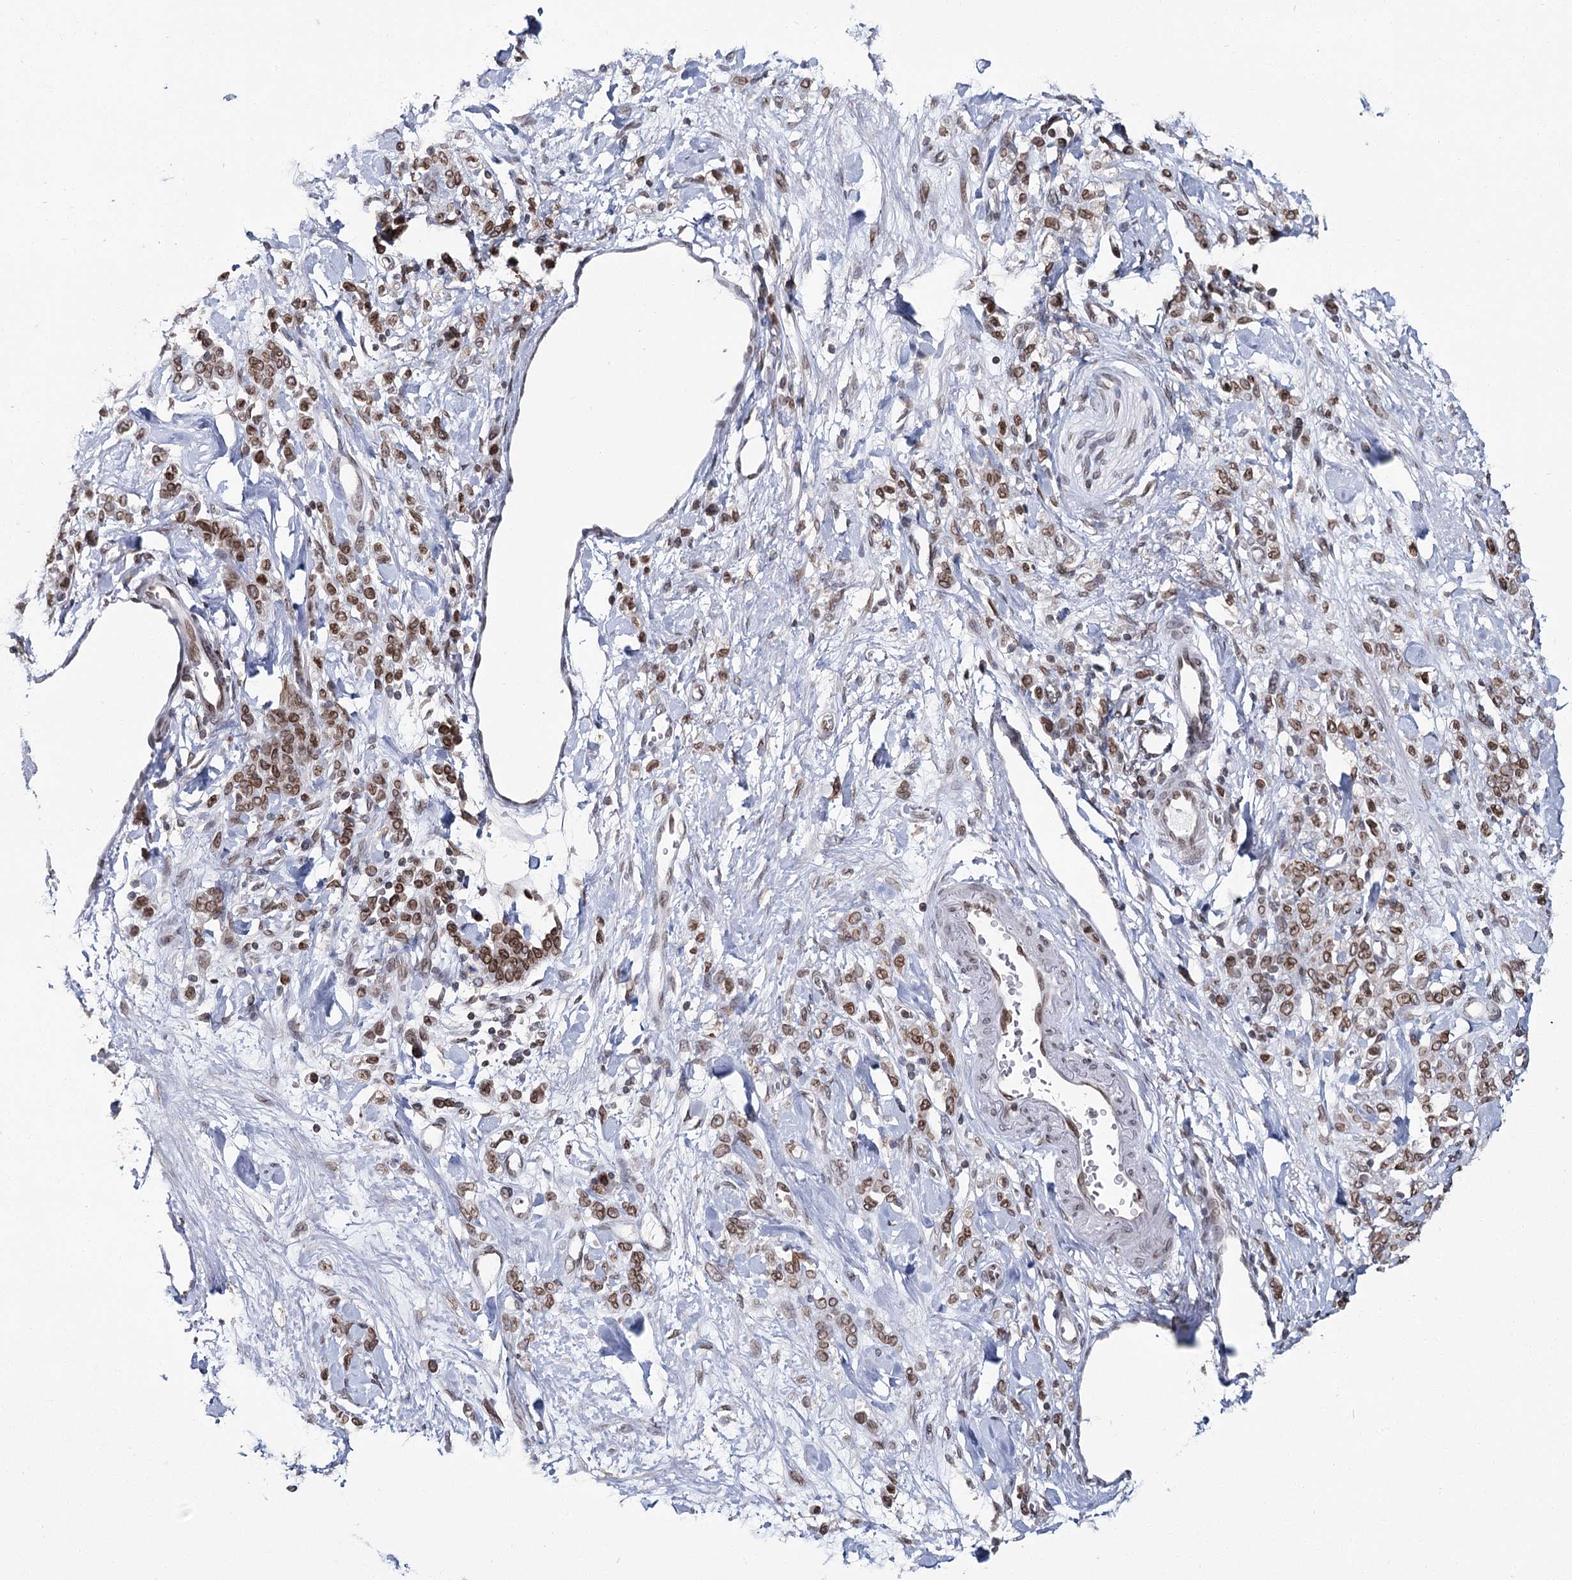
{"staining": {"intensity": "moderate", "quantity": ">75%", "location": "cytoplasmic/membranous,nuclear"}, "tissue": "stomach cancer", "cell_type": "Tumor cells", "image_type": "cancer", "snomed": [{"axis": "morphology", "description": "Normal tissue, NOS"}, {"axis": "morphology", "description": "Adenocarcinoma, NOS"}, {"axis": "topography", "description": "Stomach"}], "caption": "Stomach adenocarcinoma stained for a protein (brown) reveals moderate cytoplasmic/membranous and nuclear positive positivity in about >75% of tumor cells.", "gene": "KIAA0930", "patient": {"sex": "male", "age": 82}}